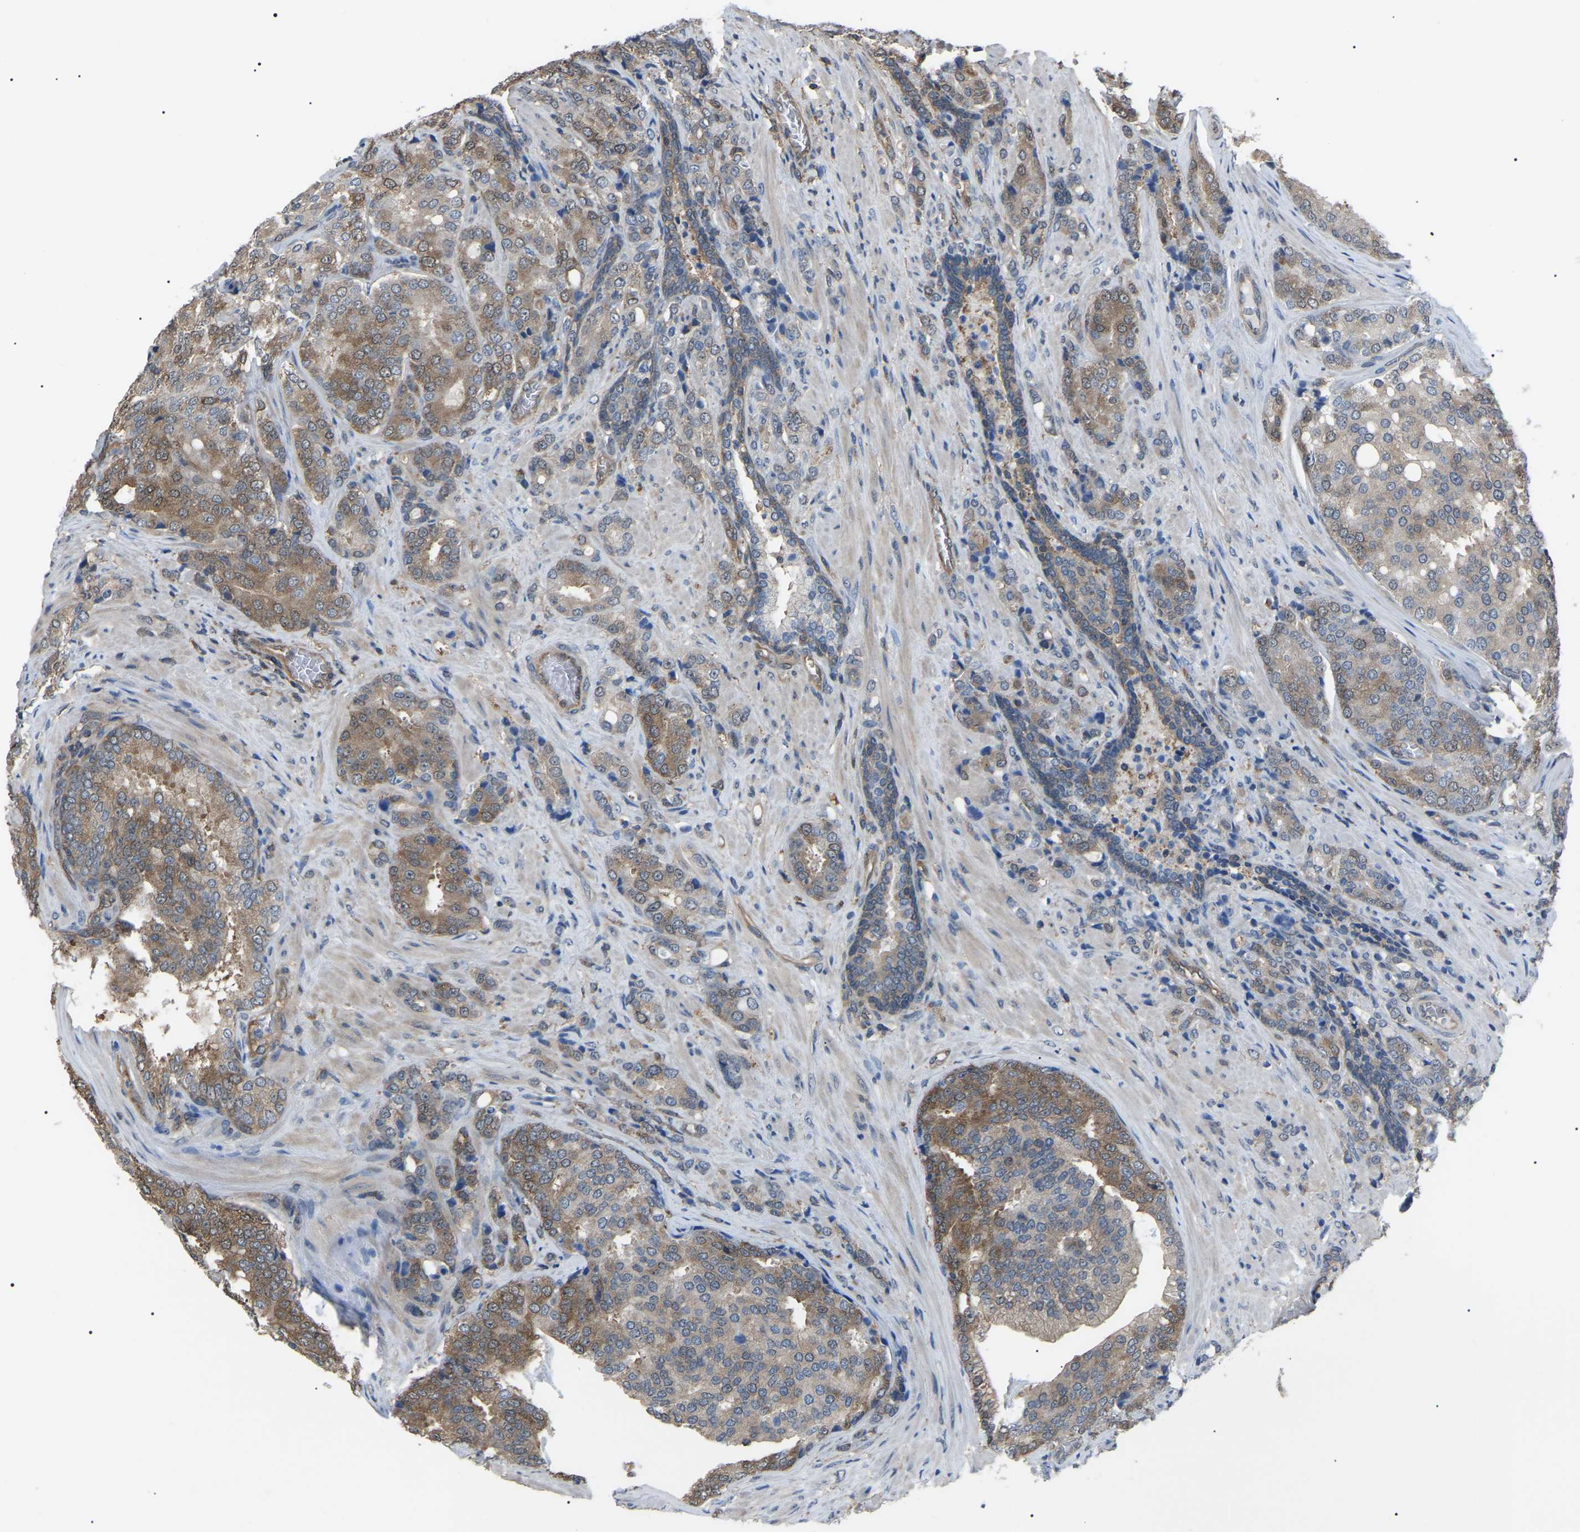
{"staining": {"intensity": "weak", "quantity": ">75%", "location": "cytoplasmic/membranous"}, "tissue": "prostate cancer", "cell_type": "Tumor cells", "image_type": "cancer", "snomed": [{"axis": "morphology", "description": "Adenocarcinoma, High grade"}, {"axis": "topography", "description": "Prostate"}], "caption": "Human prostate cancer stained with a protein marker displays weak staining in tumor cells.", "gene": "PDCD5", "patient": {"sex": "male", "age": 50}}